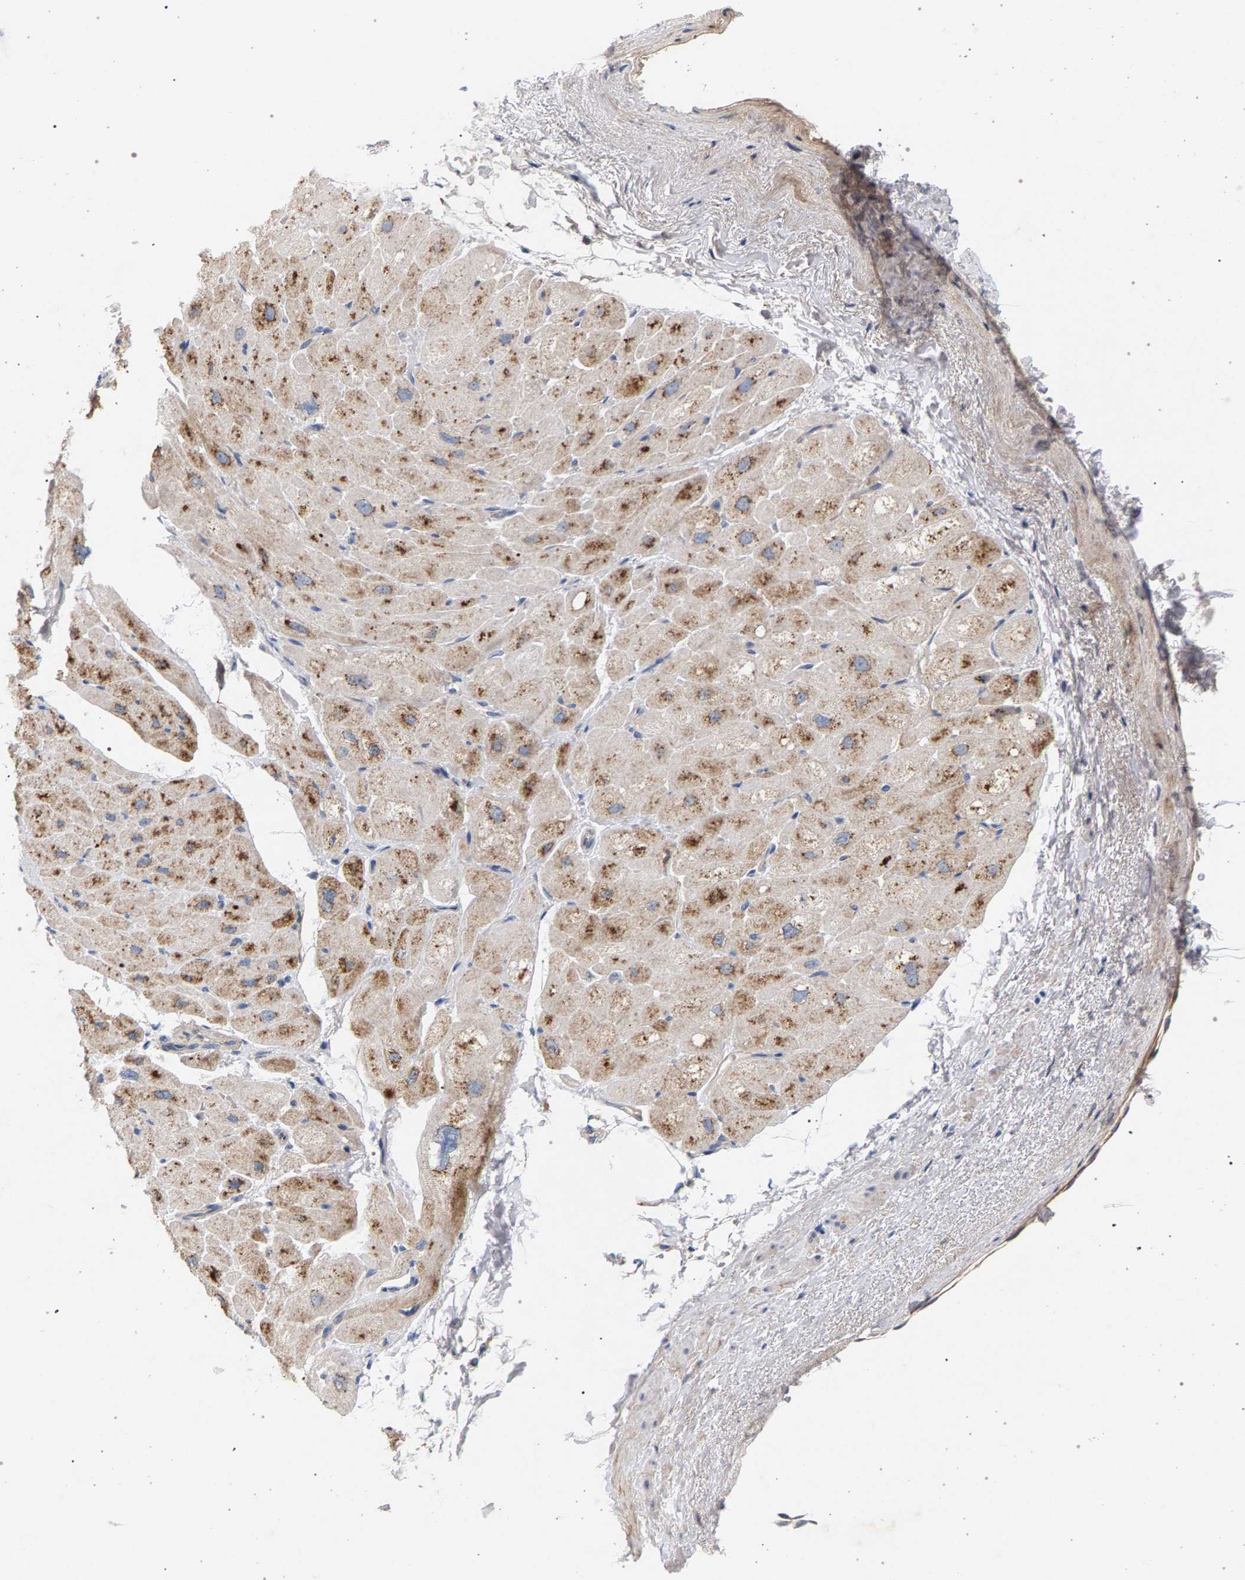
{"staining": {"intensity": "moderate", "quantity": "25%-75%", "location": "cytoplasmic/membranous"}, "tissue": "heart muscle", "cell_type": "Cardiomyocytes", "image_type": "normal", "snomed": [{"axis": "morphology", "description": "Normal tissue, NOS"}, {"axis": "topography", "description": "Heart"}], "caption": "Cardiomyocytes show moderate cytoplasmic/membranous positivity in approximately 25%-75% of cells in benign heart muscle.", "gene": "MAMDC2", "patient": {"sex": "male", "age": 49}}